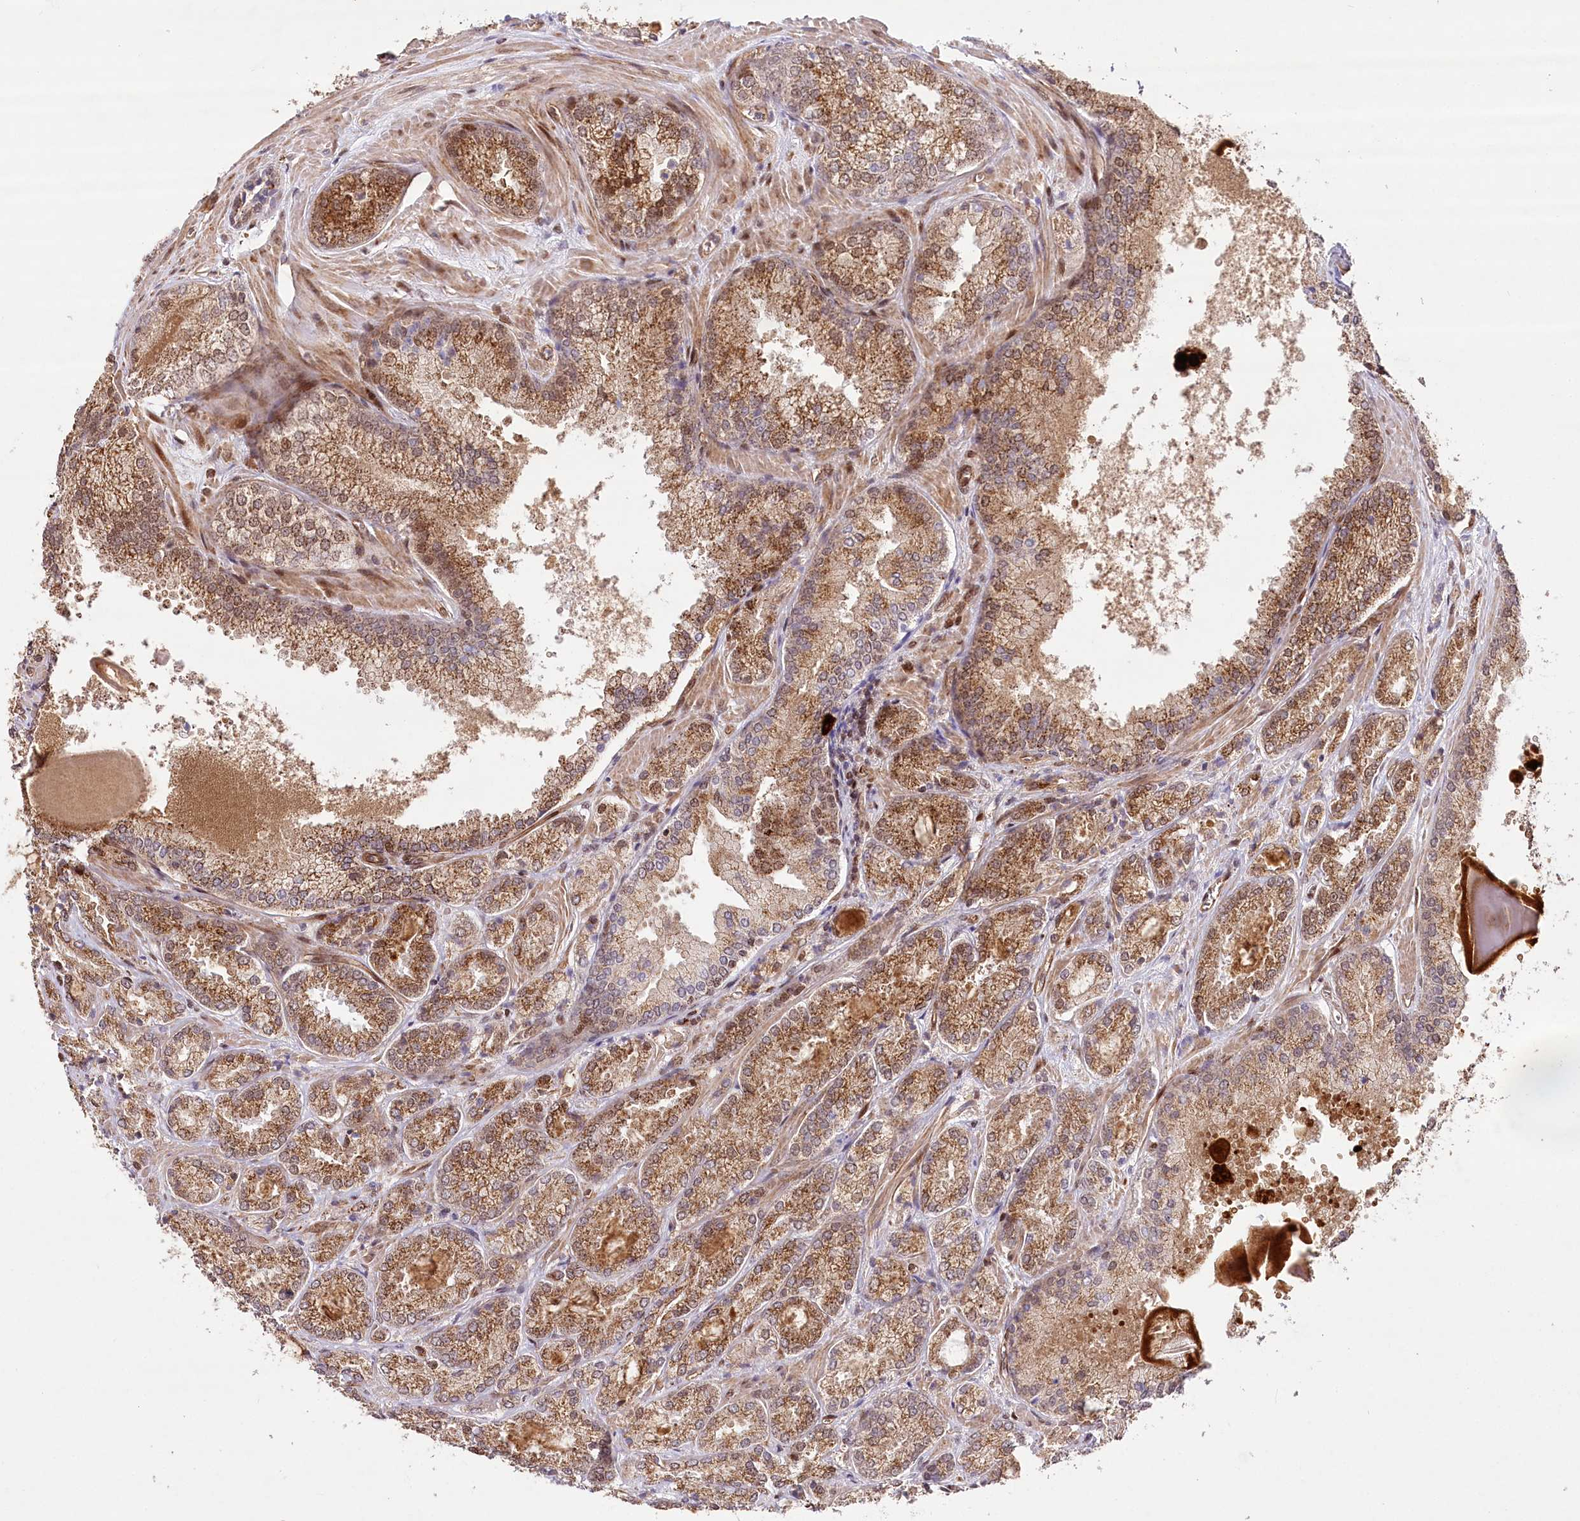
{"staining": {"intensity": "moderate", "quantity": ">75%", "location": "cytoplasmic/membranous,nuclear"}, "tissue": "prostate cancer", "cell_type": "Tumor cells", "image_type": "cancer", "snomed": [{"axis": "morphology", "description": "Adenocarcinoma, Low grade"}, {"axis": "topography", "description": "Prostate"}], "caption": "There is medium levels of moderate cytoplasmic/membranous and nuclear expression in tumor cells of prostate low-grade adenocarcinoma, as demonstrated by immunohistochemical staining (brown color).", "gene": "COPG1", "patient": {"sex": "male", "age": 74}}